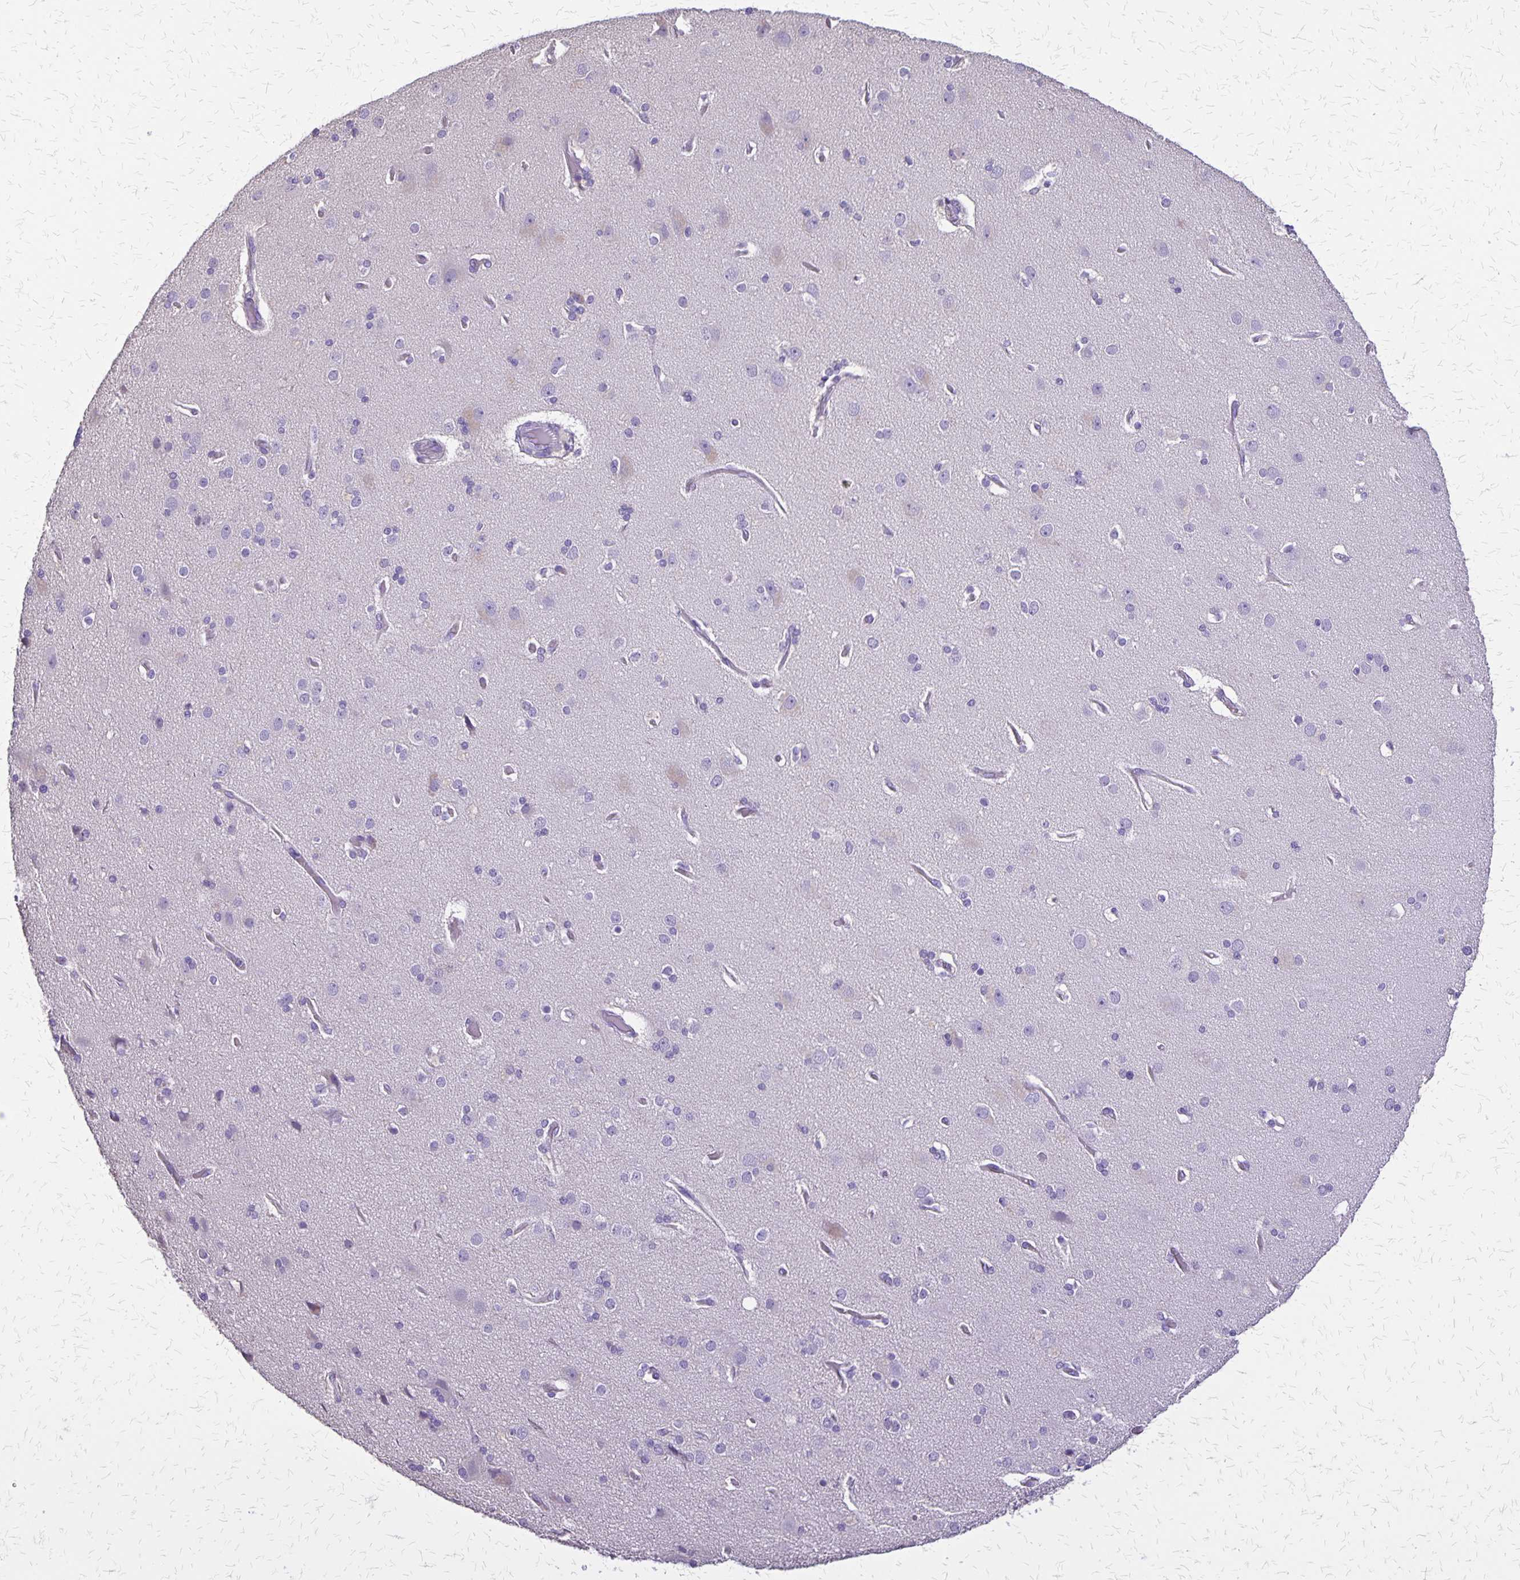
{"staining": {"intensity": "negative", "quantity": "none", "location": "none"}, "tissue": "cerebral cortex", "cell_type": "Endothelial cells", "image_type": "normal", "snomed": [{"axis": "morphology", "description": "Normal tissue, NOS"}, {"axis": "morphology", "description": "Glioma, malignant, High grade"}, {"axis": "topography", "description": "Cerebral cortex"}], "caption": "Immunohistochemistry (IHC) of benign cerebral cortex exhibits no staining in endothelial cells.", "gene": "SI", "patient": {"sex": "male", "age": 71}}